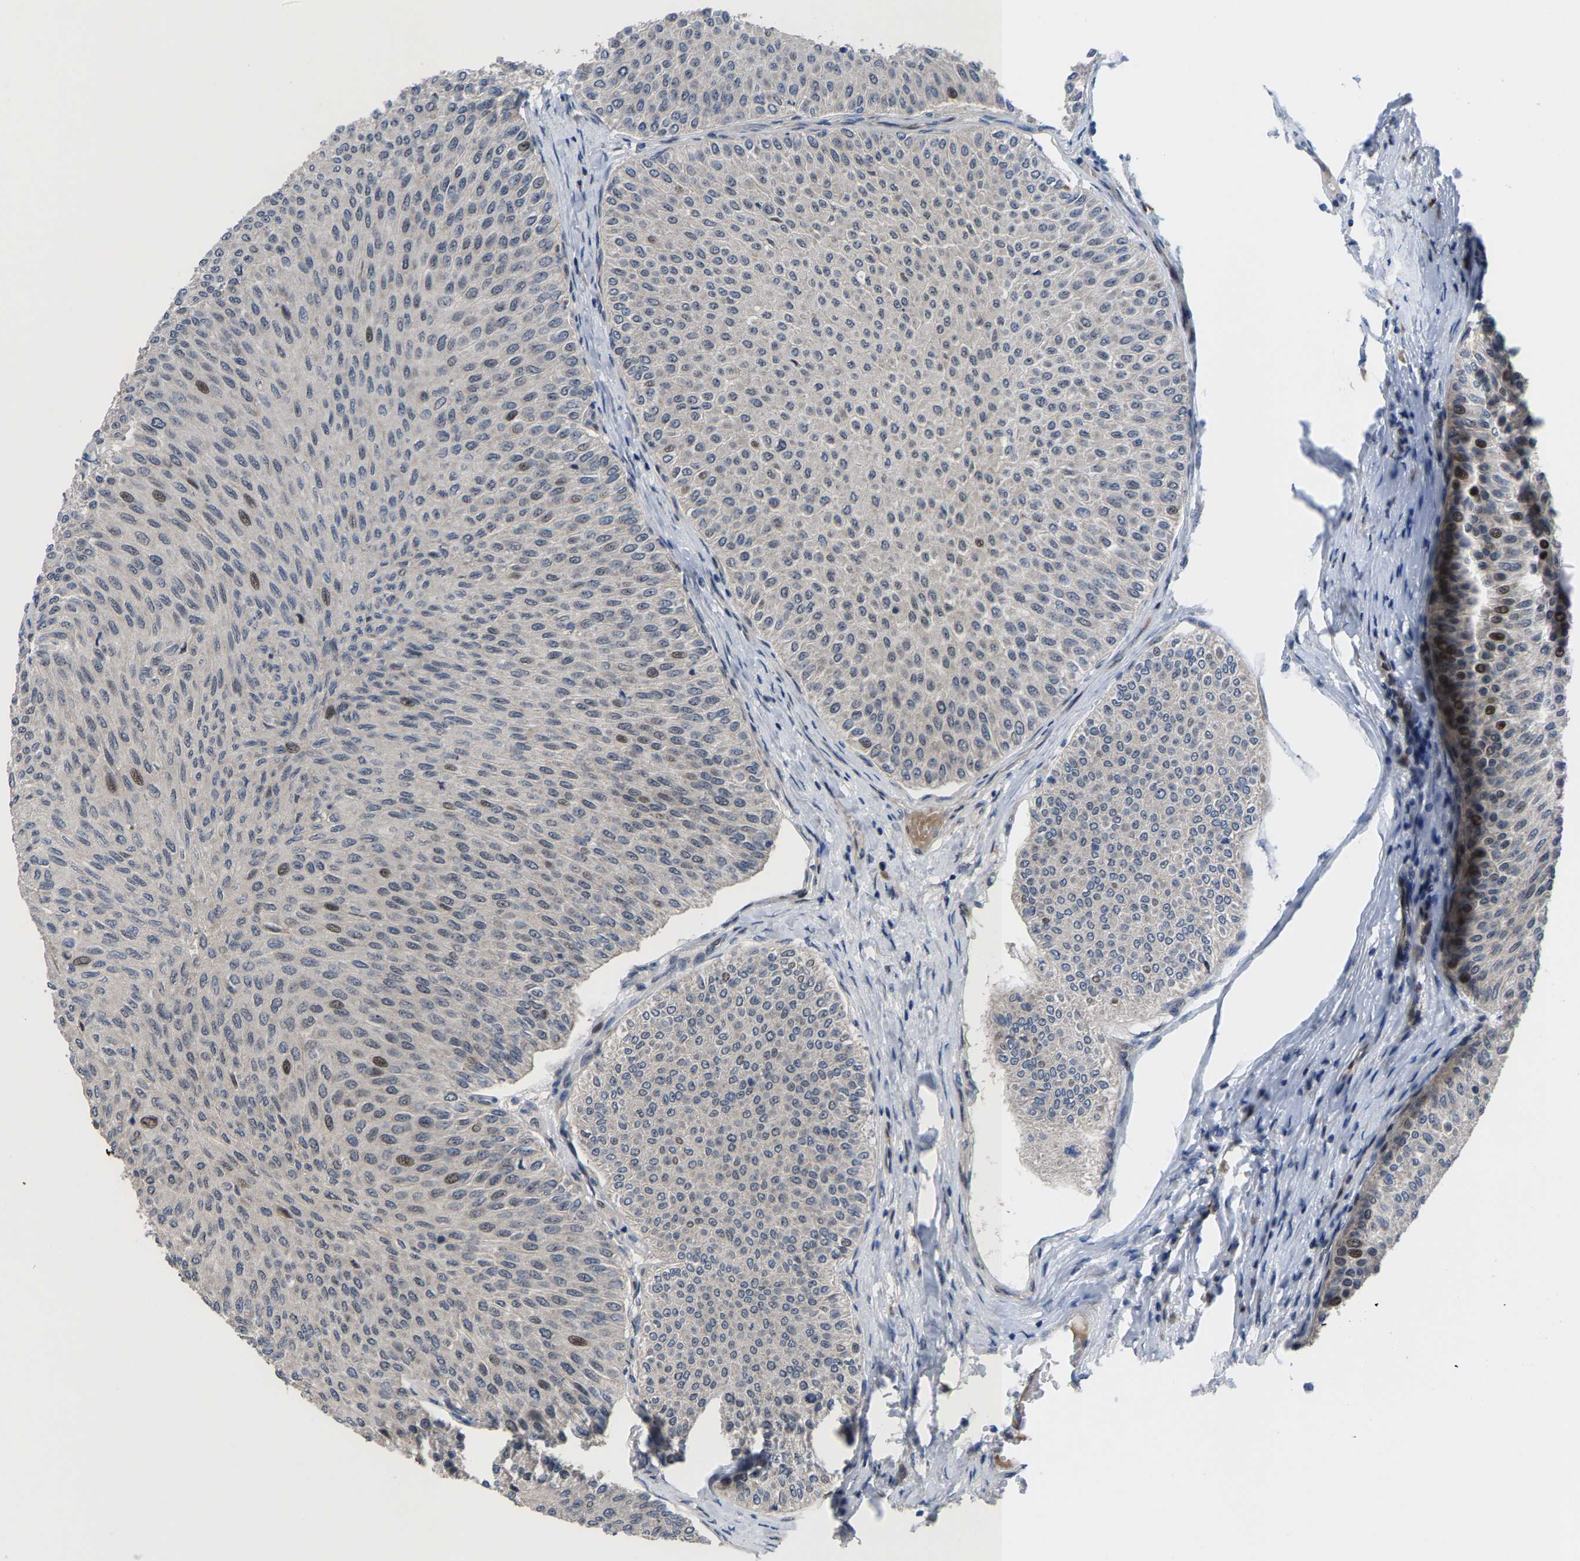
{"staining": {"intensity": "moderate", "quantity": "<25%", "location": "nuclear"}, "tissue": "urothelial cancer", "cell_type": "Tumor cells", "image_type": "cancer", "snomed": [{"axis": "morphology", "description": "Urothelial carcinoma, Low grade"}, {"axis": "topography", "description": "Urinary bladder"}], "caption": "Tumor cells show low levels of moderate nuclear staining in approximately <25% of cells in low-grade urothelial carcinoma.", "gene": "HAUS6", "patient": {"sex": "male", "age": 78}}